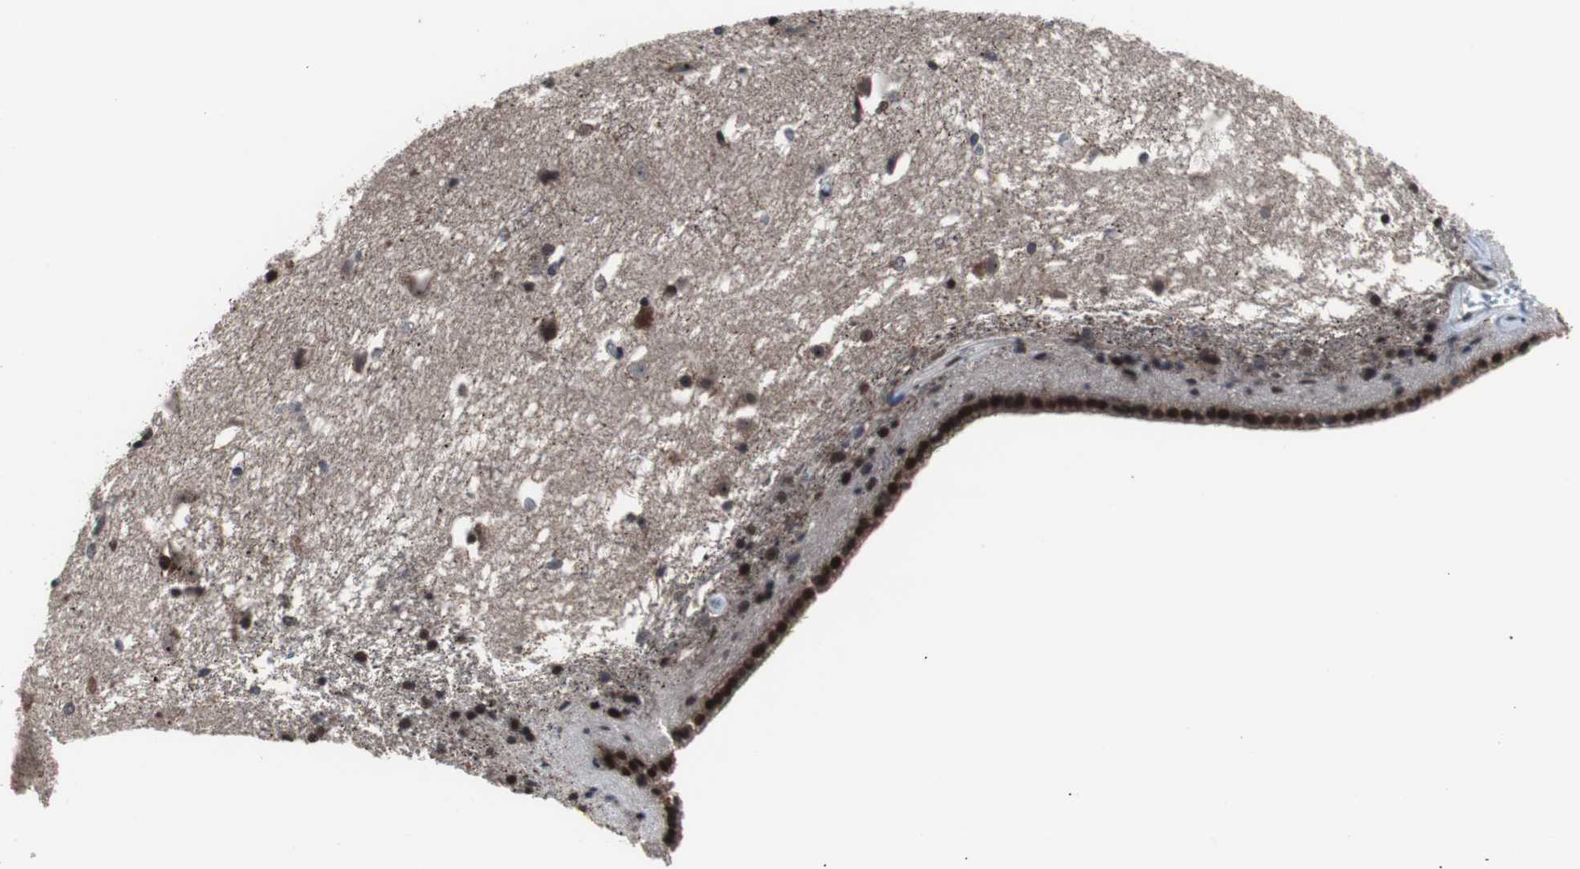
{"staining": {"intensity": "moderate", "quantity": ">75%", "location": "nuclear"}, "tissue": "caudate", "cell_type": "Glial cells", "image_type": "normal", "snomed": [{"axis": "morphology", "description": "Normal tissue, NOS"}, {"axis": "topography", "description": "Lateral ventricle wall"}], "caption": "A brown stain highlights moderate nuclear positivity of a protein in glial cells of normal caudate. The staining was performed using DAB (3,3'-diaminobenzidine), with brown indicating positive protein expression. Nuclei are stained blue with hematoxylin.", "gene": "GTF2F2", "patient": {"sex": "female", "age": 19}}